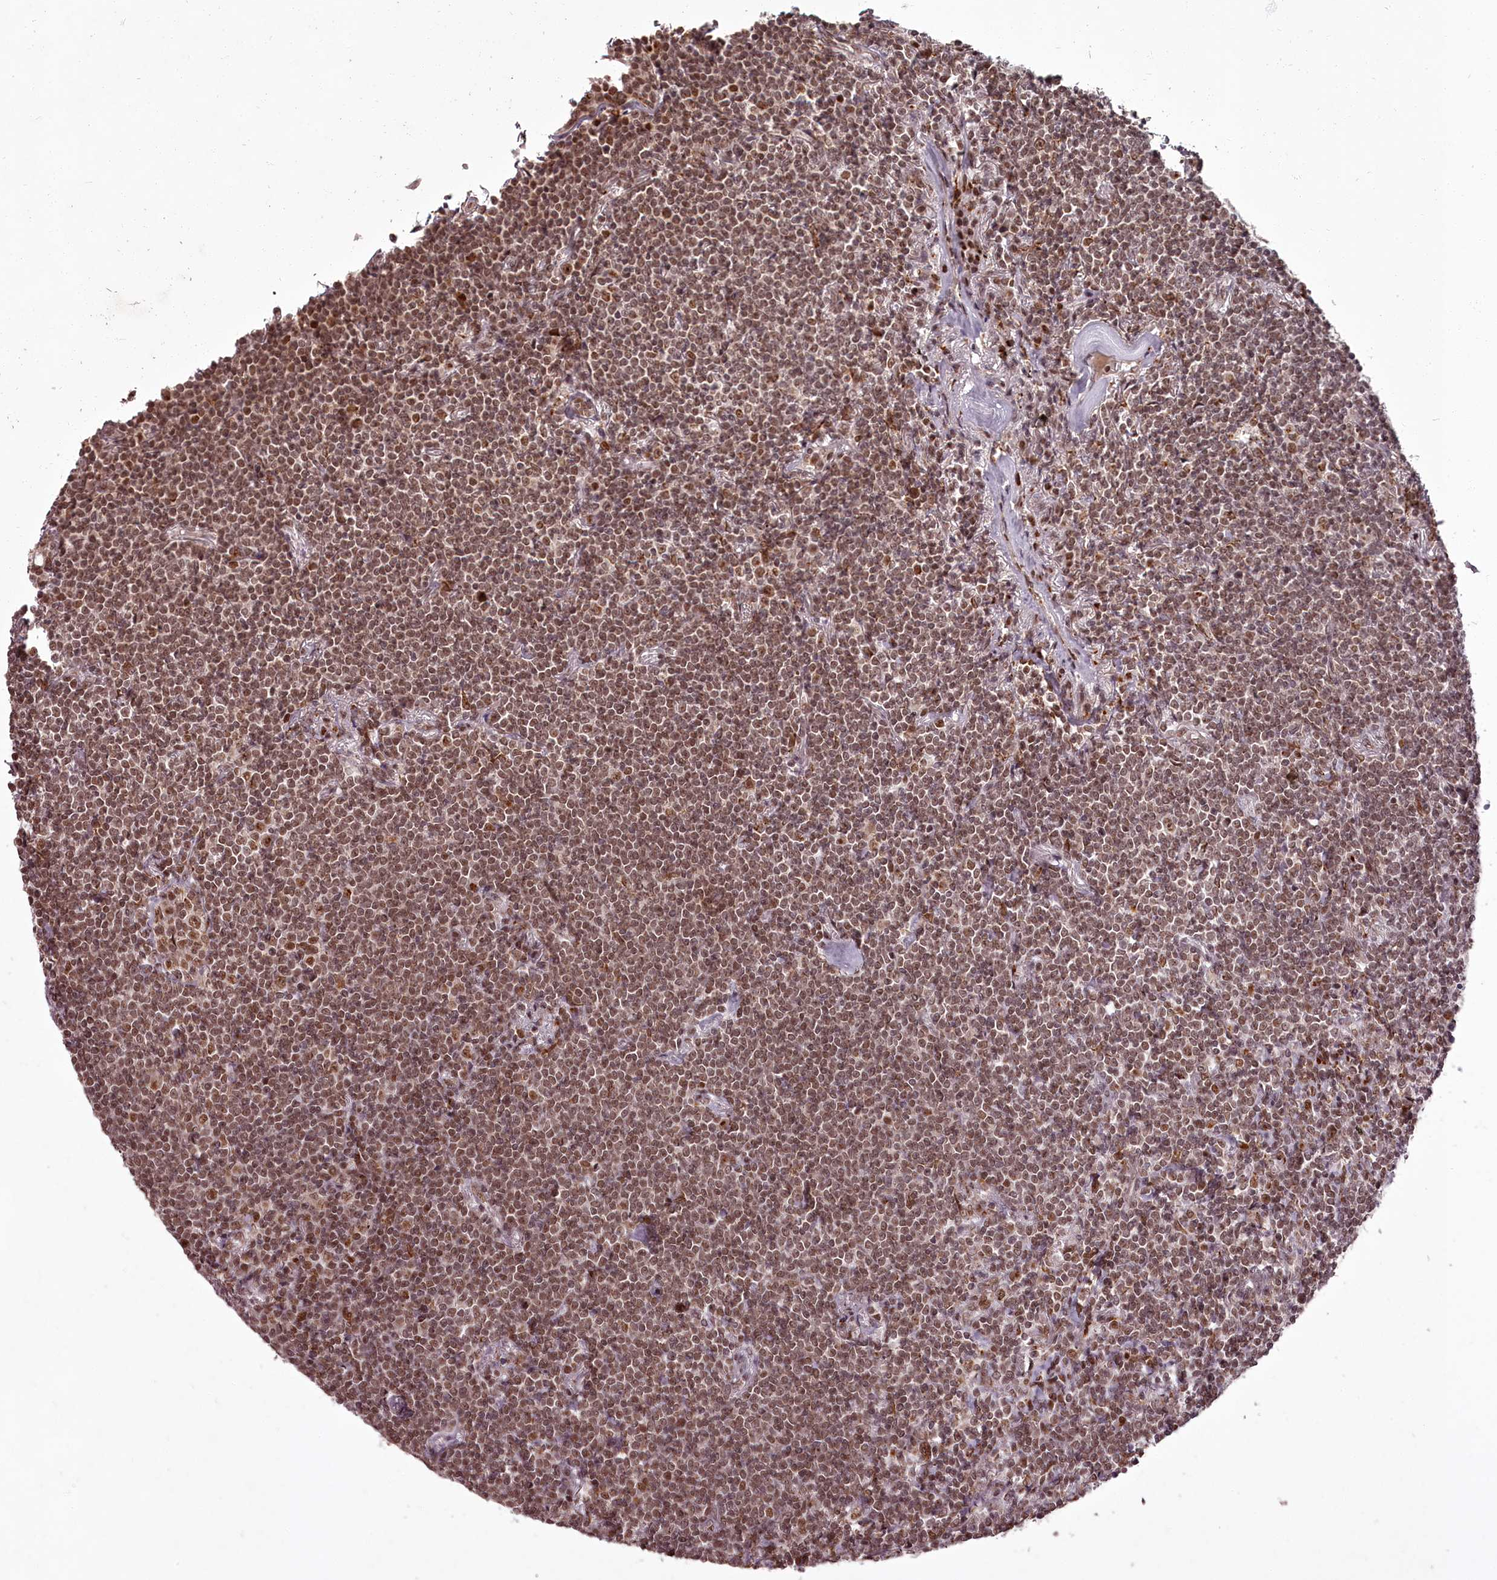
{"staining": {"intensity": "moderate", "quantity": ">75%", "location": "nuclear"}, "tissue": "lymphoma", "cell_type": "Tumor cells", "image_type": "cancer", "snomed": [{"axis": "morphology", "description": "Malignant lymphoma, non-Hodgkin's type, Low grade"}, {"axis": "topography", "description": "Lung"}], "caption": "Immunohistochemical staining of malignant lymphoma, non-Hodgkin's type (low-grade) reveals moderate nuclear protein positivity in about >75% of tumor cells.", "gene": "CEP83", "patient": {"sex": "female", "age": 71}}